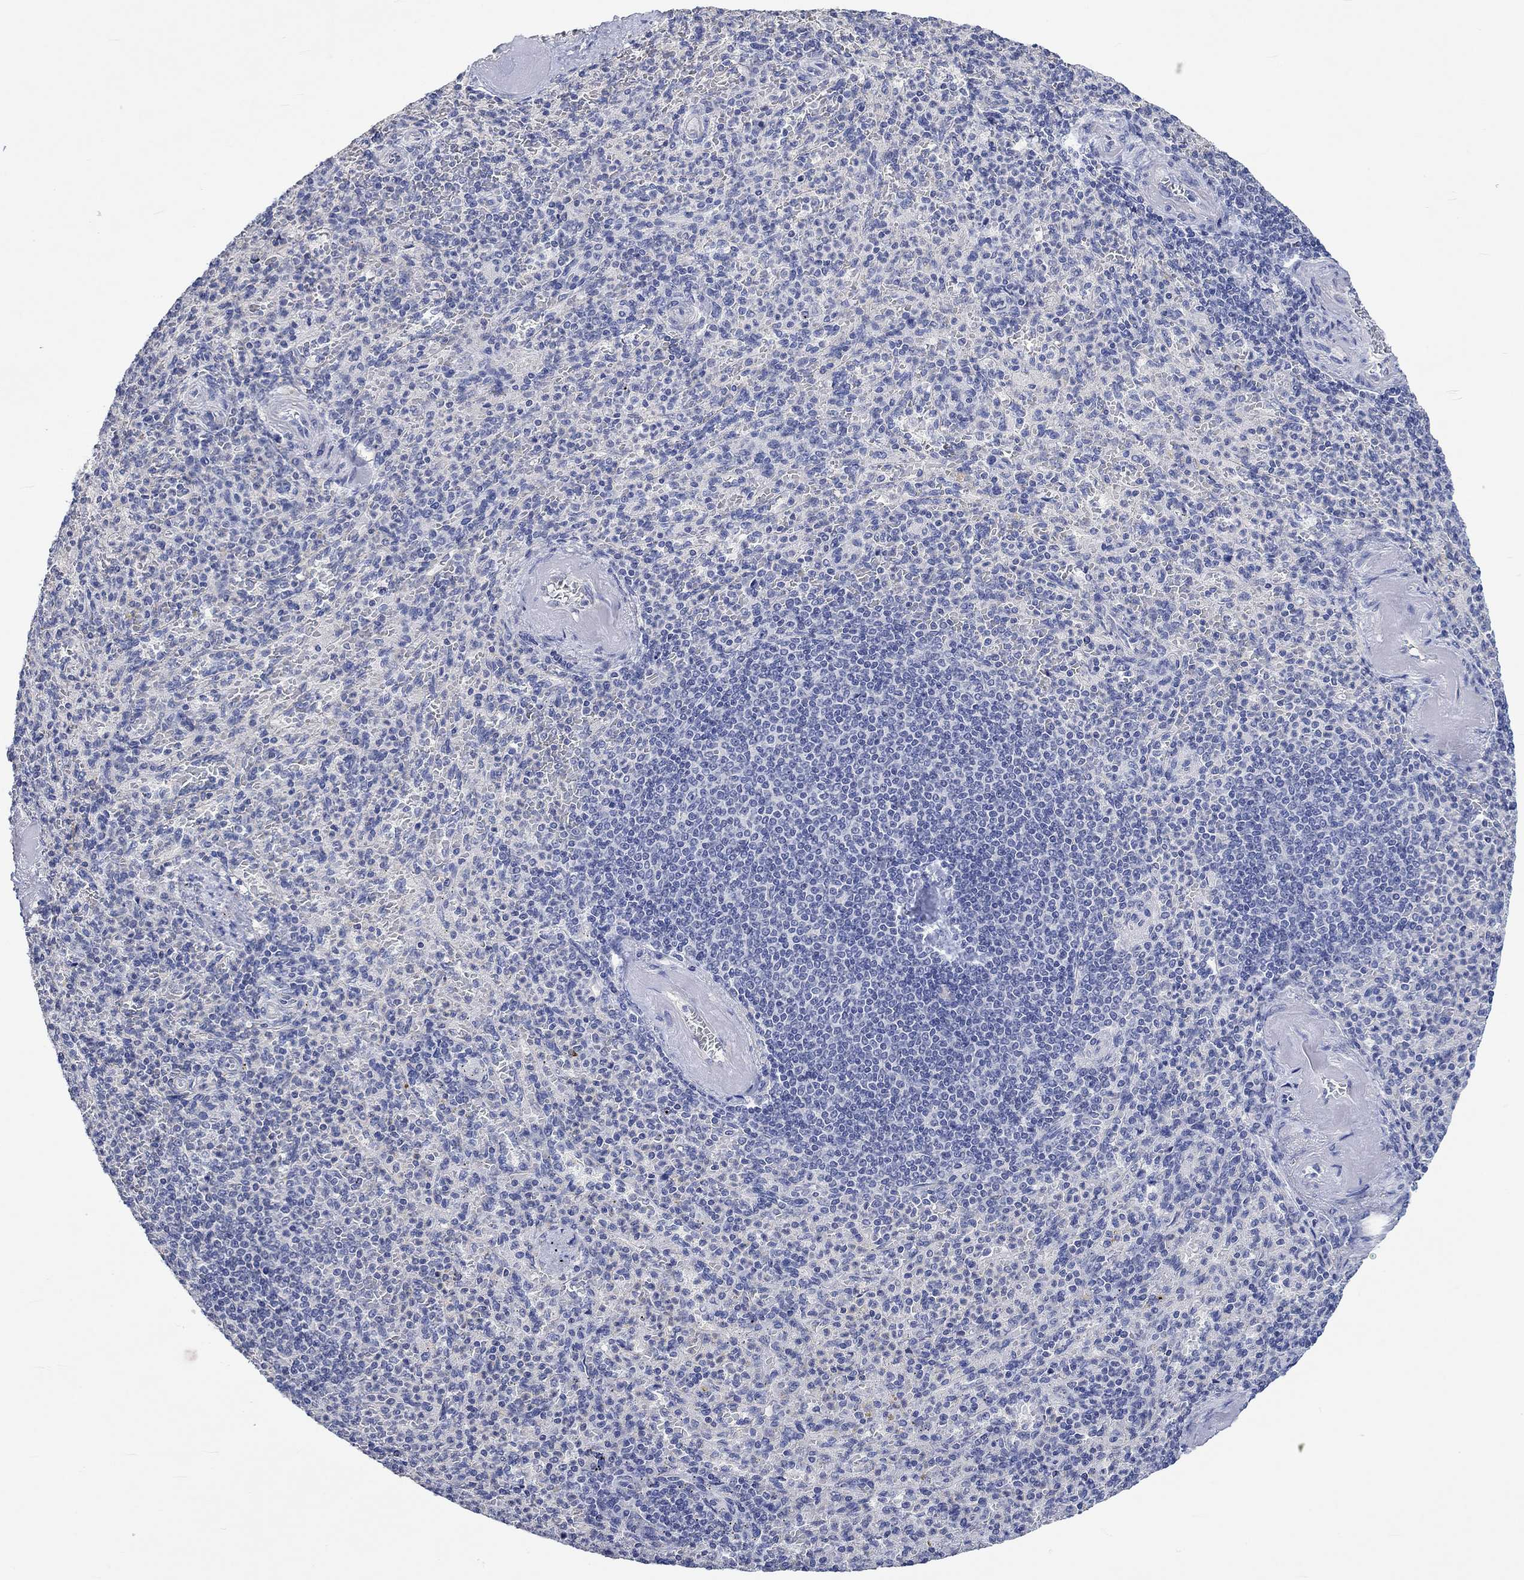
{"staining": {"intensity": "negative", "quantity": "none", "location": "none"}, "tissue": "spleen", "cell_type": "Cells in red pulp", "image_type": "normal", "snomed": [{"axis": "morphology", "description": "Normal tissue, NOS"}, {"axis": "topography", "description": "Spleen"}], "caption": "This is a histopathology image of immunohistochemistry (IHC) staining of benign spleen, which shows no staining in cells in red pulp. (DAB (3,3'-diaminobenzidine) immunohistochemistry (IHC) with hematoxylin counter stain).", "gene": "AGRP", "patient": {"sex": "female", "age": 74}}